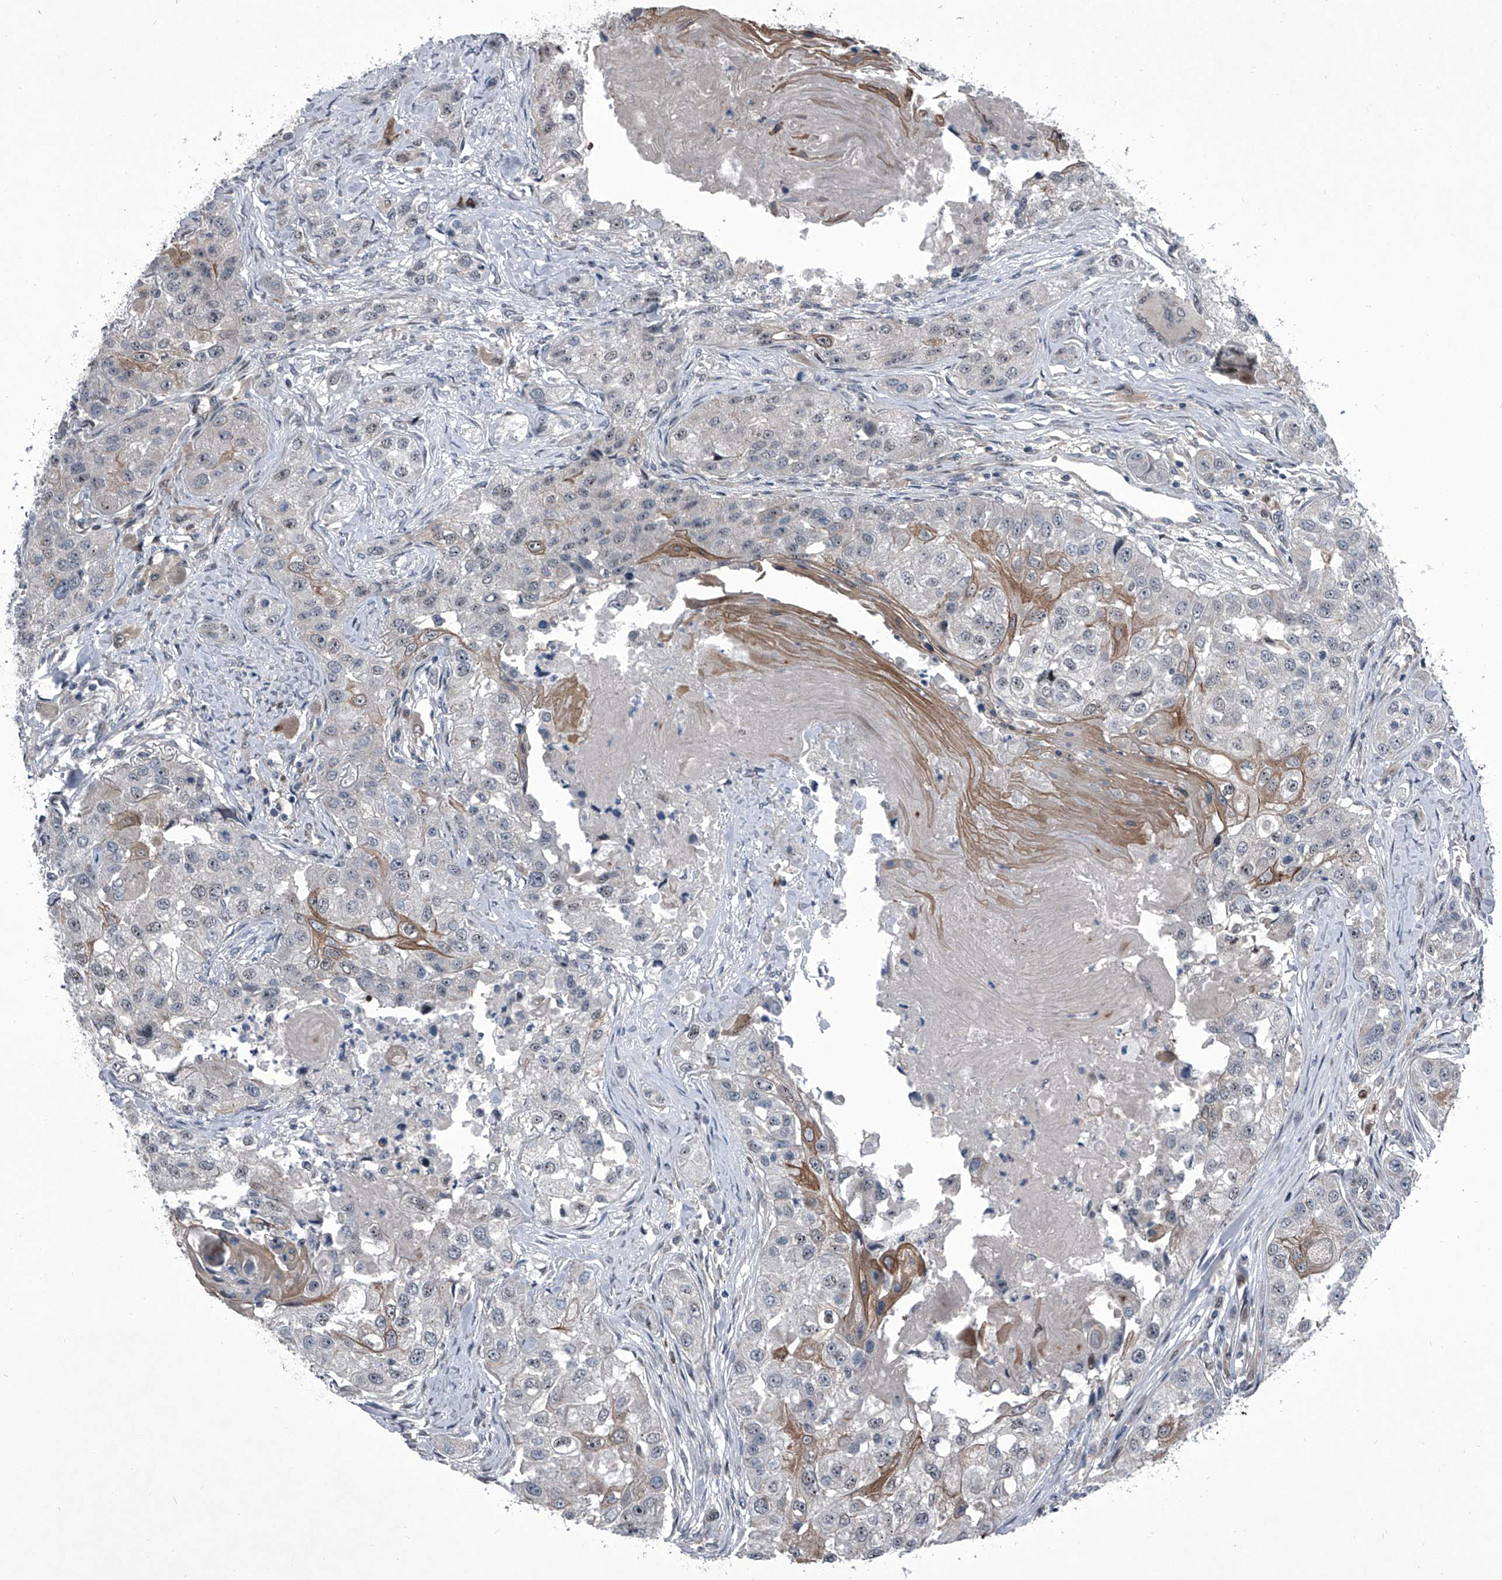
{"staining": {"intensity": "negative", "quantity": "none", "location": "none"}, "tissue": "head and neck cancer", "cell_type": "Tumor cells", "image_type": "cancer", "snomed": [{"axis": "morphology", "description": "Normal tissue, NOS"}, {"axis": "morphology", "description": "Squamous cell carcinoma, NOS"}, {"axis": "topography", "description": "Skeletal muscle"}, {"axis": "topography", "description": "Head-Neck"}], "caption": "The image exhibits no staining of tumor cells in head and neck cancer. Brightfield microscopy of IHC stained with DAB (brown) and hematoxylin (blue), captured at high magnification.", "gene": "ELK4", "patient": {"sex": "male", "age": 51}}